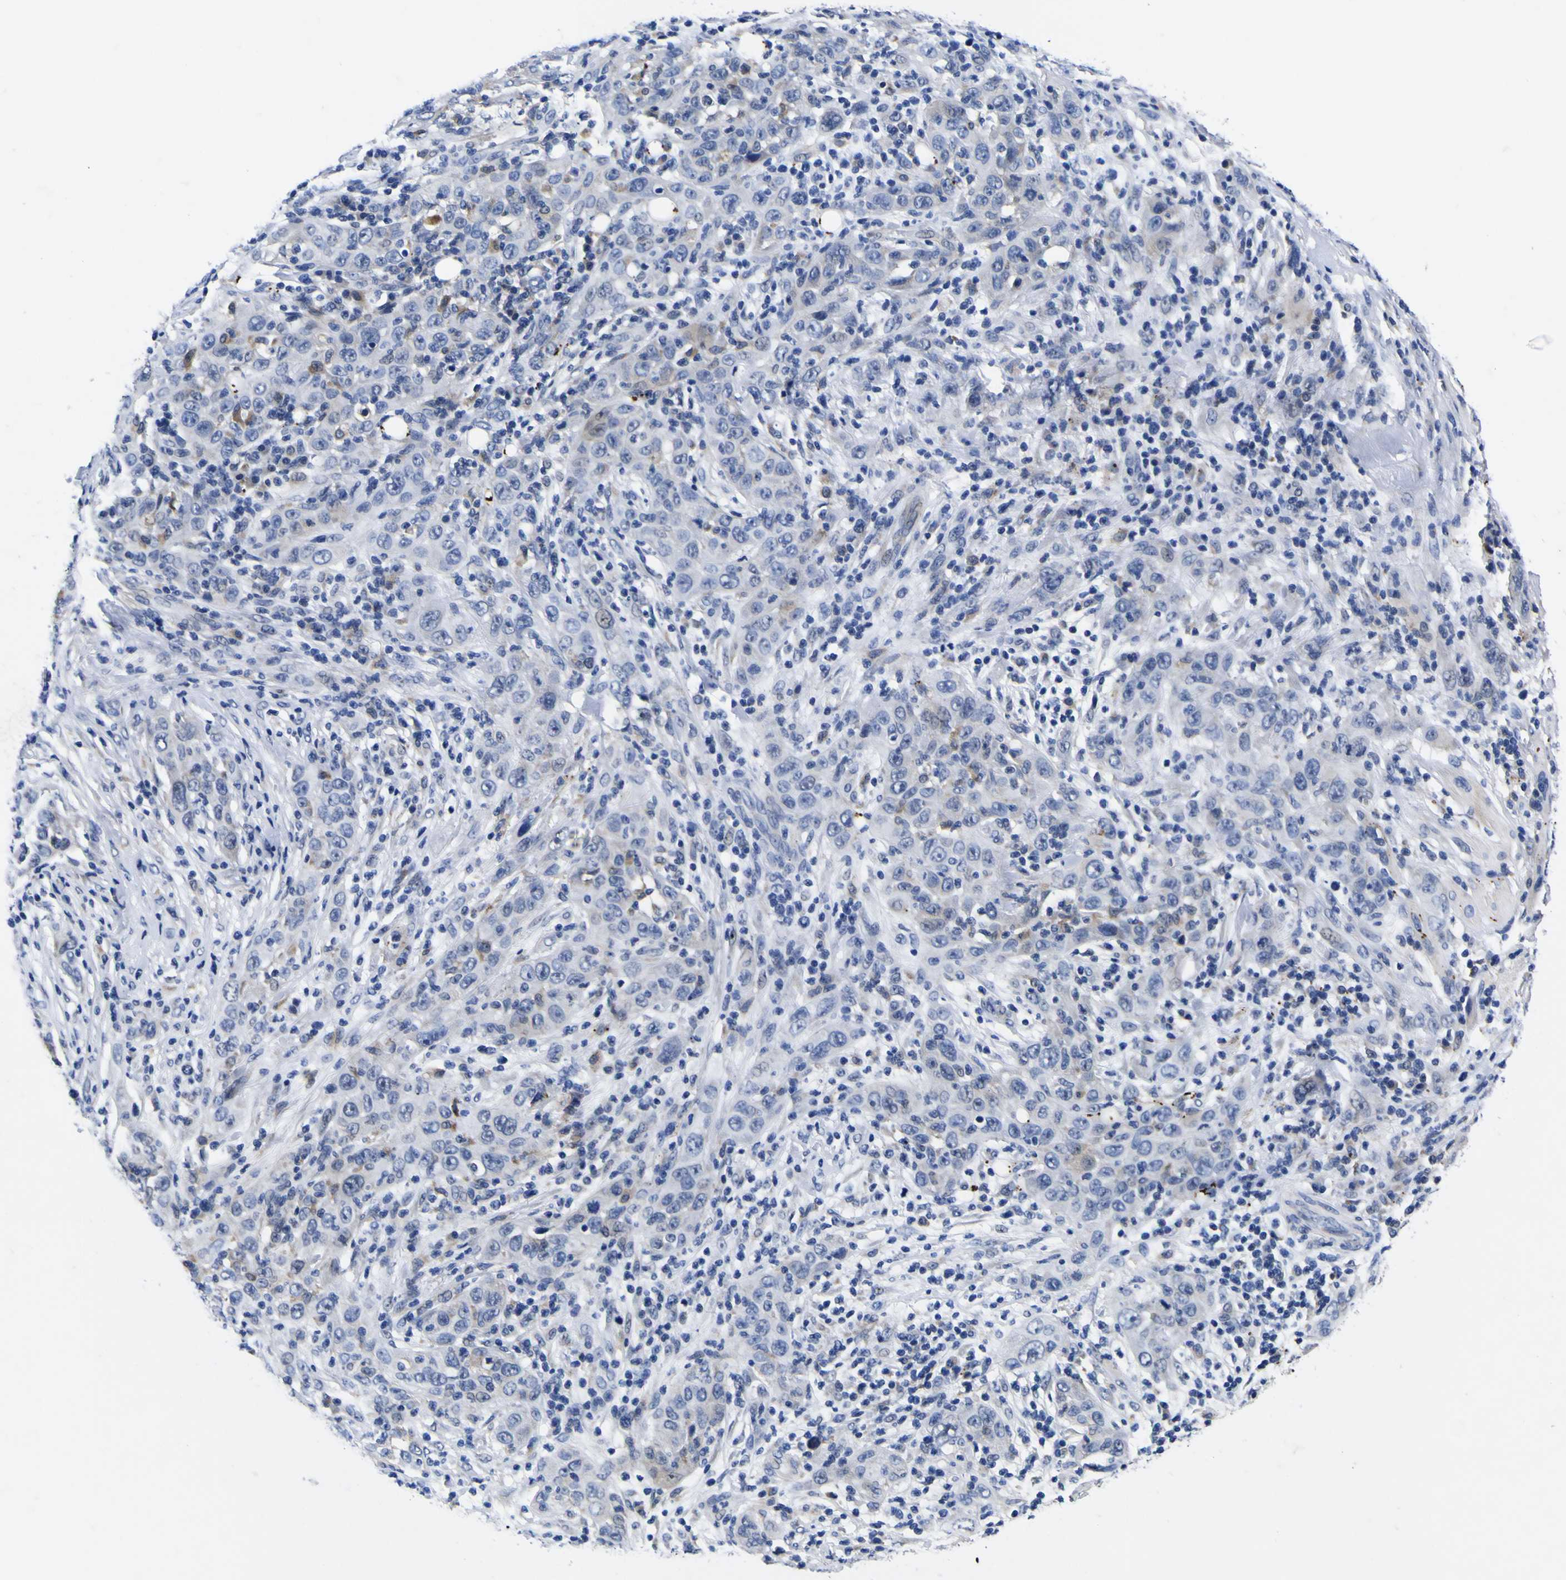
{"staining": {"intensity": "negative", "quantity": "none", "location": "none"}, "tissue": "skin cancer", "cell_type": "Tumor cells", "image_type": "cancer", "snomed": [{"axis": "morphology", "description": "Squamous cell carcinoma, NOS"}, {"axis": "topography", "description": "Skin"}], "caption": "High power microscopy micrograph of an immunohistochemistry (IHC) photomicrograph of skin cancer (squamous cell carcinoma), revealing no significant positivity in tumor cells.", "gene": "IGFLR1", "patient": {"sex": "female", "age": 88}}